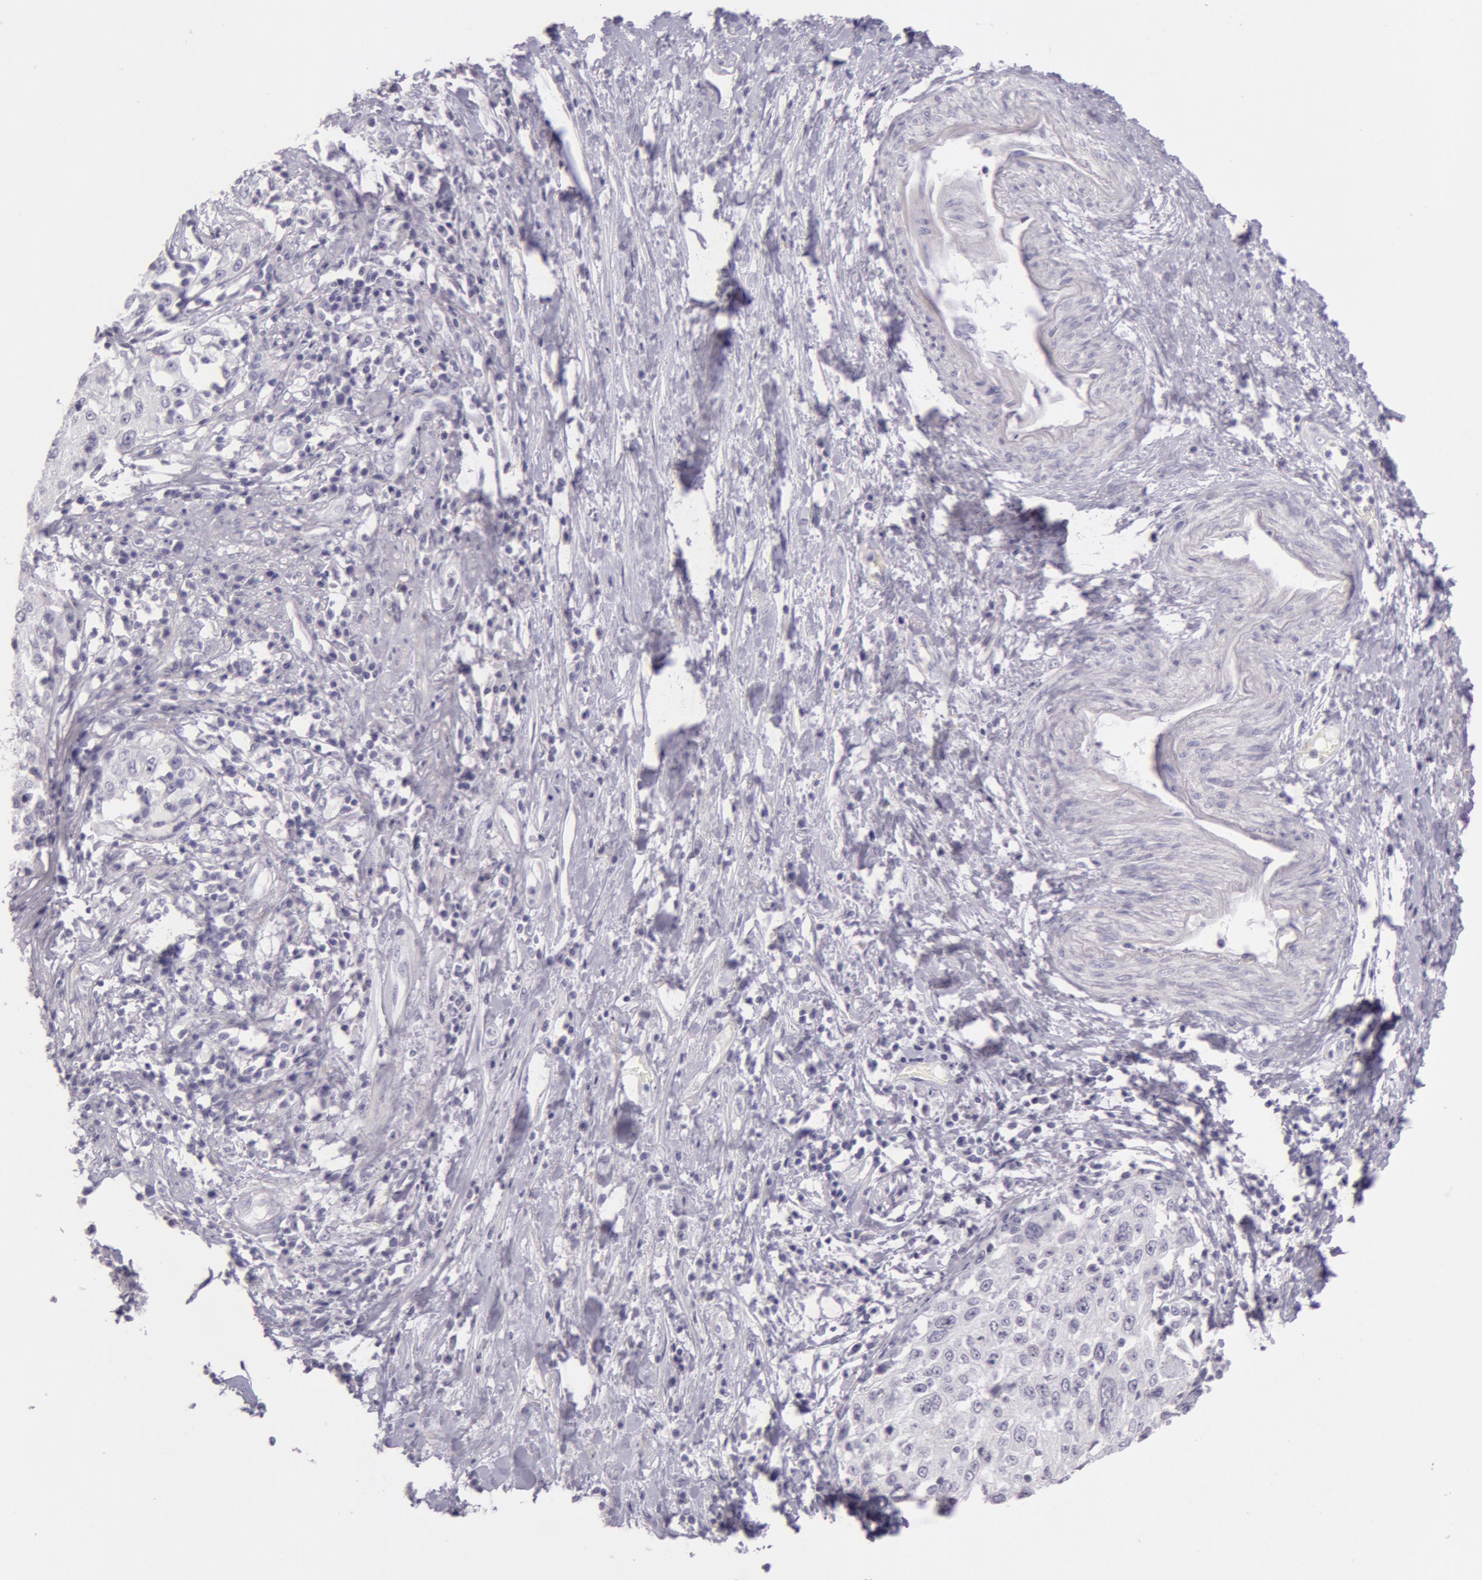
{"staining": {"intensity": "negative", "quantity": "none", "location": "none"}, "tissue": "cervical cancer", "cell_type": "Tumor cells", "image_type": "cancer", "snomed": [{"axis": "morphology", "description": "Squamous cell carcinoma, NOS"}, {"axis": "topography", "description": "Cervix"}], "caption": "IHC micrograph of squamous cell carcinoma (cervical) stained for a protein (brown), which reveals no positivity in tumor cells.", "gene": "CKB", "patient": {"sex": "female", "age": 57}}